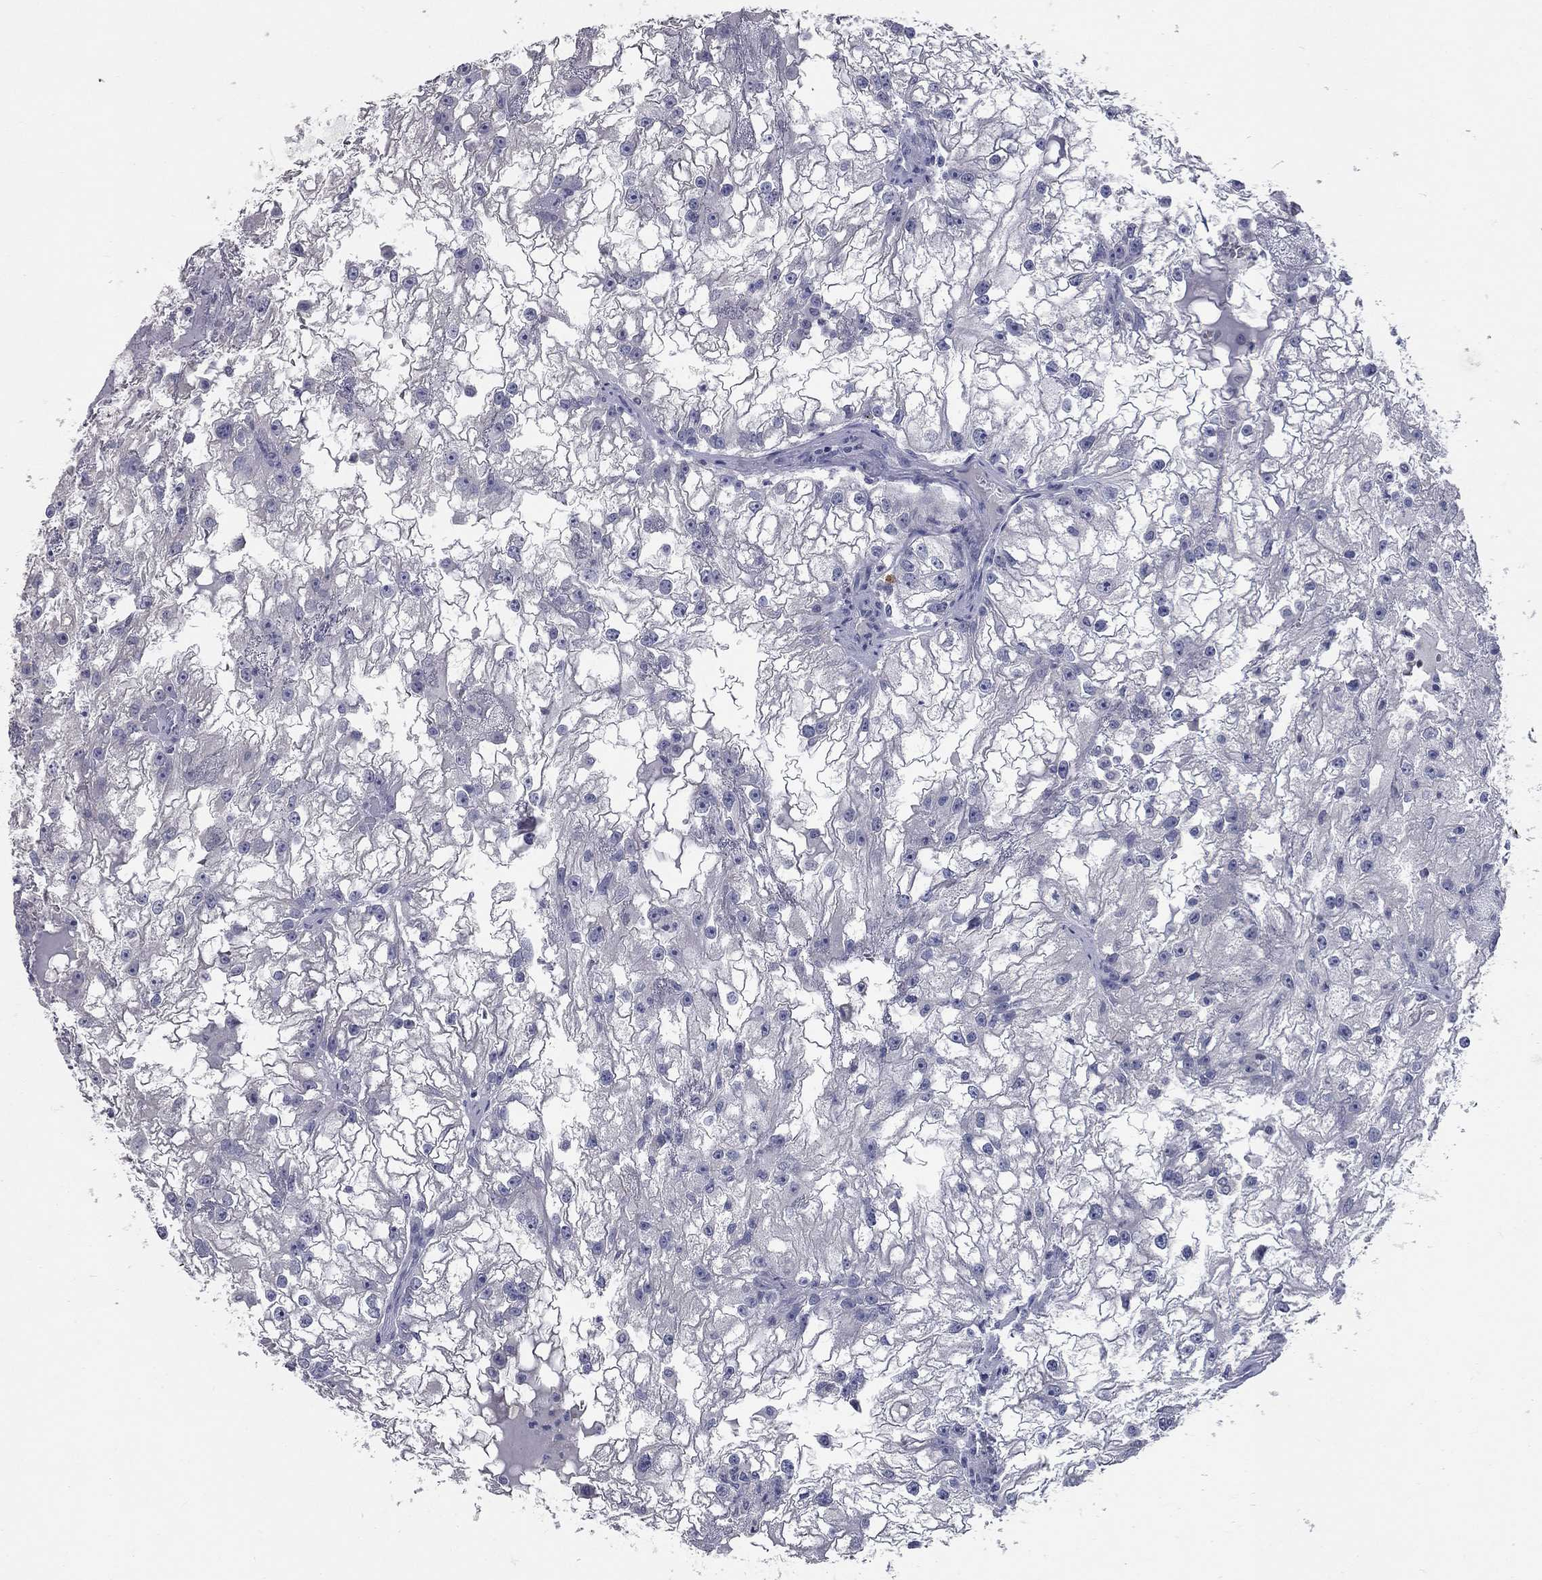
{"staining": {"intensity": "negative", "quantity": "none", "location": "none"}, "tissue": "renal cancer", "cell_type": "Tumor cells", "image_type": "cancer", "snomed": [{"axis": "morphology", "description": "Adenocarcinoma, NOS"}, {"axis": "topography", "description": "Kidney"}], "caption": "Human renal cancer stained for a protein using immunohistochemistry demonstrates no expression in tumor cells.", "gene": "SYT12", "patient": {"sex": "male", "age": 59}}